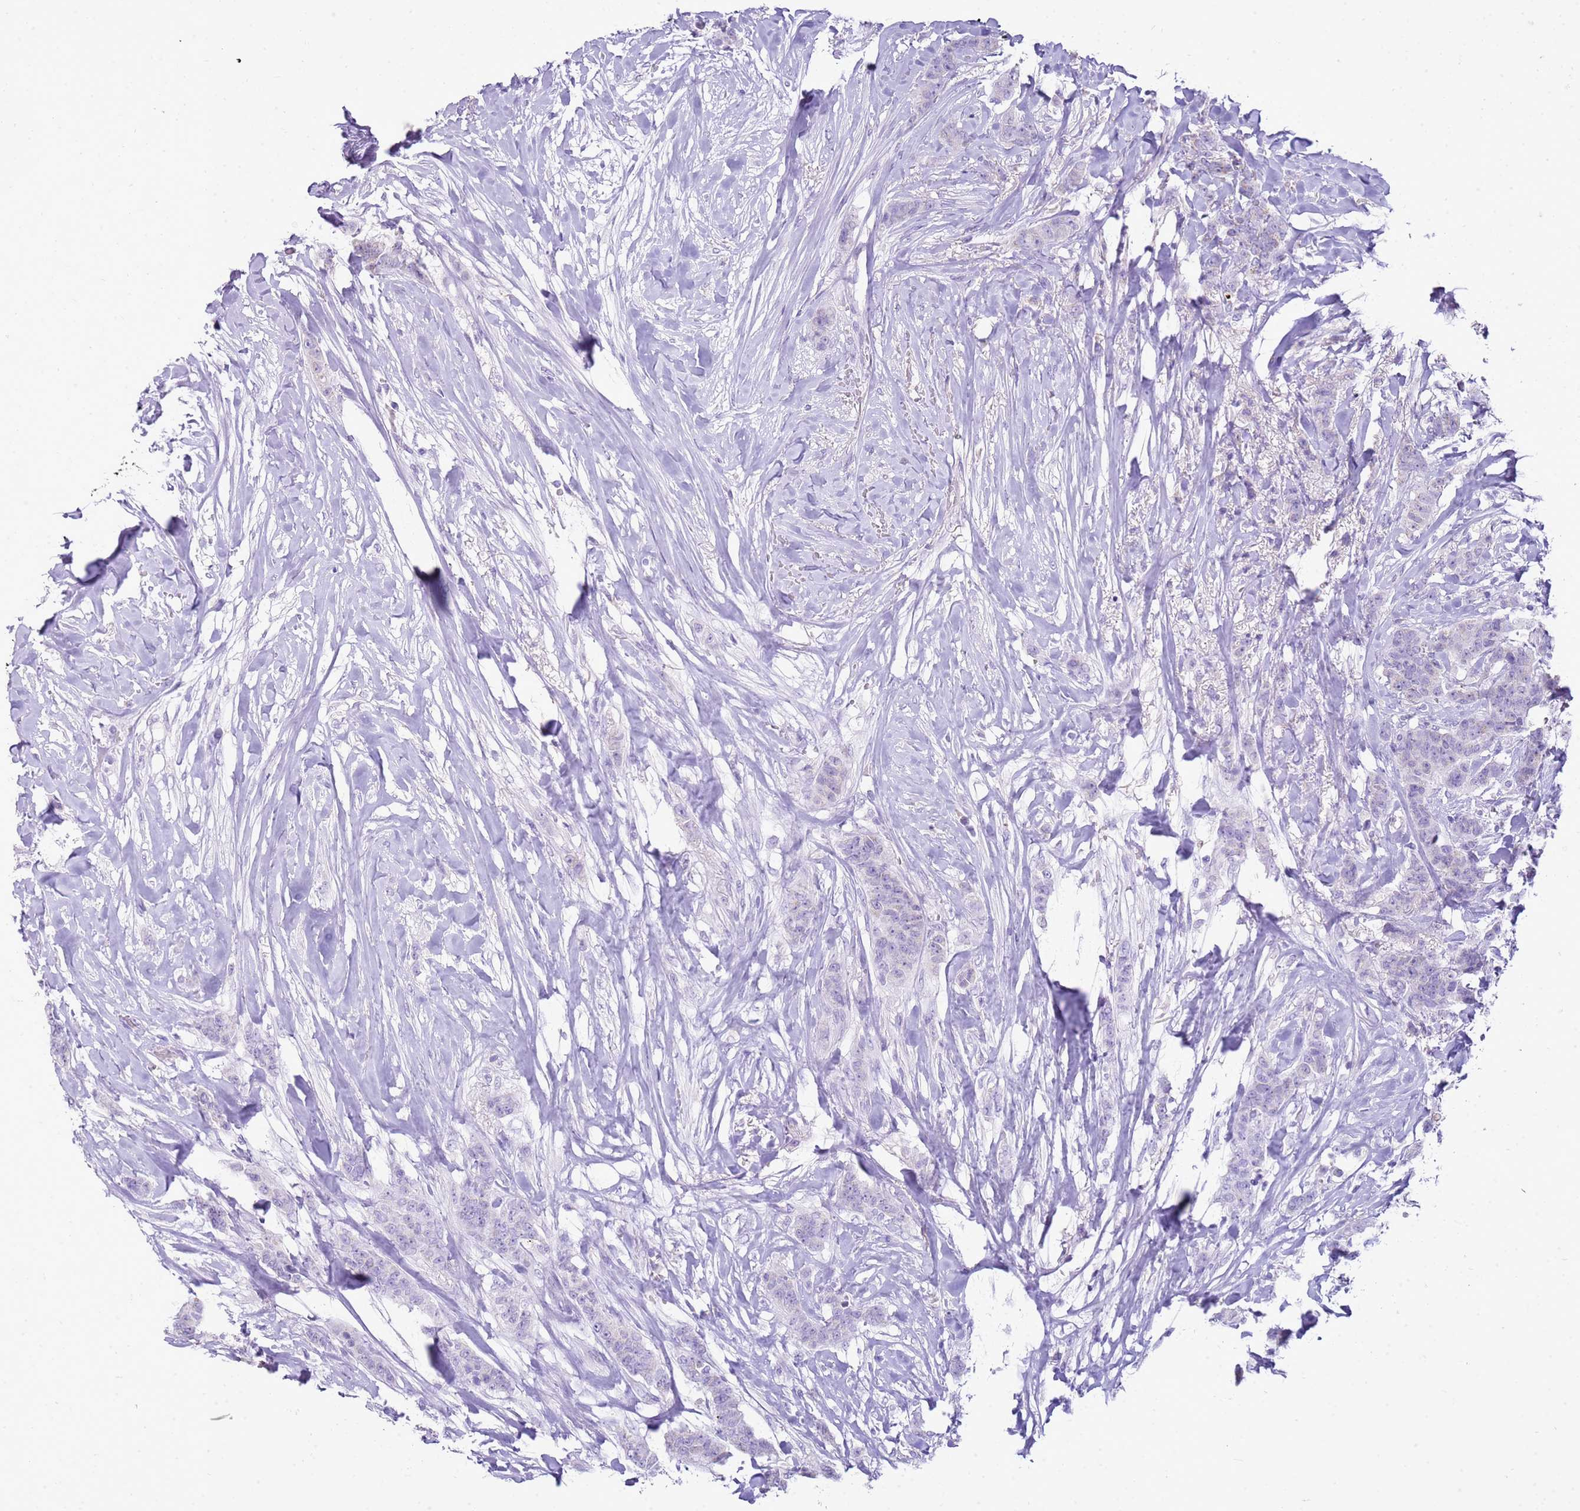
{"staining": {"intensity": "negative", "quantity": "none", "location": "none"}, "tissue": "breast cancer", "cell_type": "Tumor cells", "image_type": "cancer", "snomed": [{"axis": "morphology", "description": "Duct carcinoma"}, {"axis": "topography", "description": "Breast"}], "caption": "A histopathology image of breast cancer stained for a protein shows no brown staining in tumor cells.", "gene": "FABP2", "patient": {"sex": "female", "age": 40}}